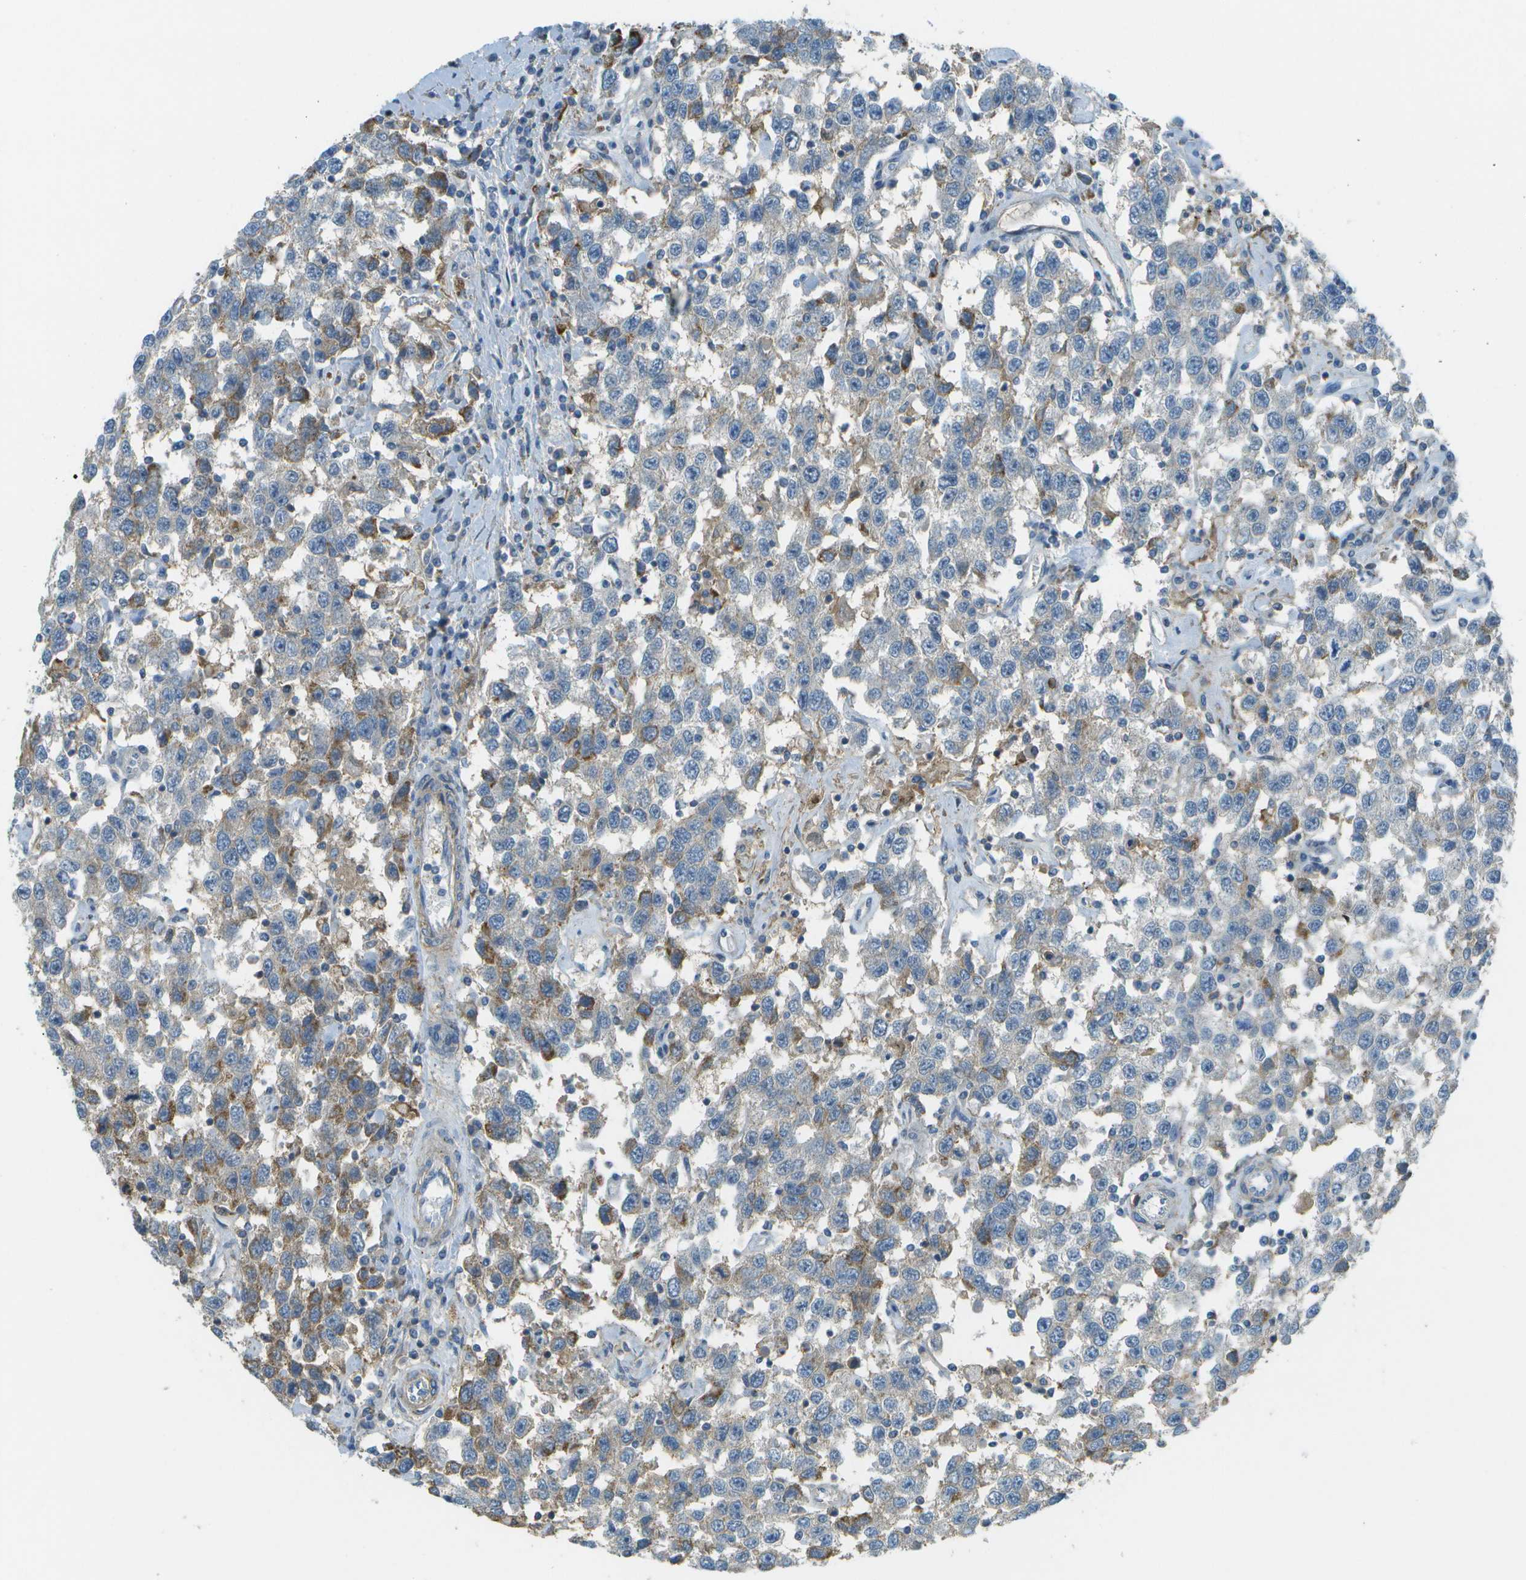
{"staining": {"intensity": "moderate", "quantity": "25%-75%", "location": "cytoplasmic/membranous"}, "tissue": "testis cancer", "cell_type": "Tumor cells", "image_type": "cancer", "snomed": [{"axis": "morphology", "description": "Seminoma, NOS"}, {"axis": "topography", "description": "Testis"}], "caption": "Seminoma (testis) was stained to show a protein in brown. There is medium levels of moderate cytoplasmic/membranous expression in about 25%-75% of tumor cells.", "gene": "LRRC66", "patient": {"sex": "male", "age": 41}}